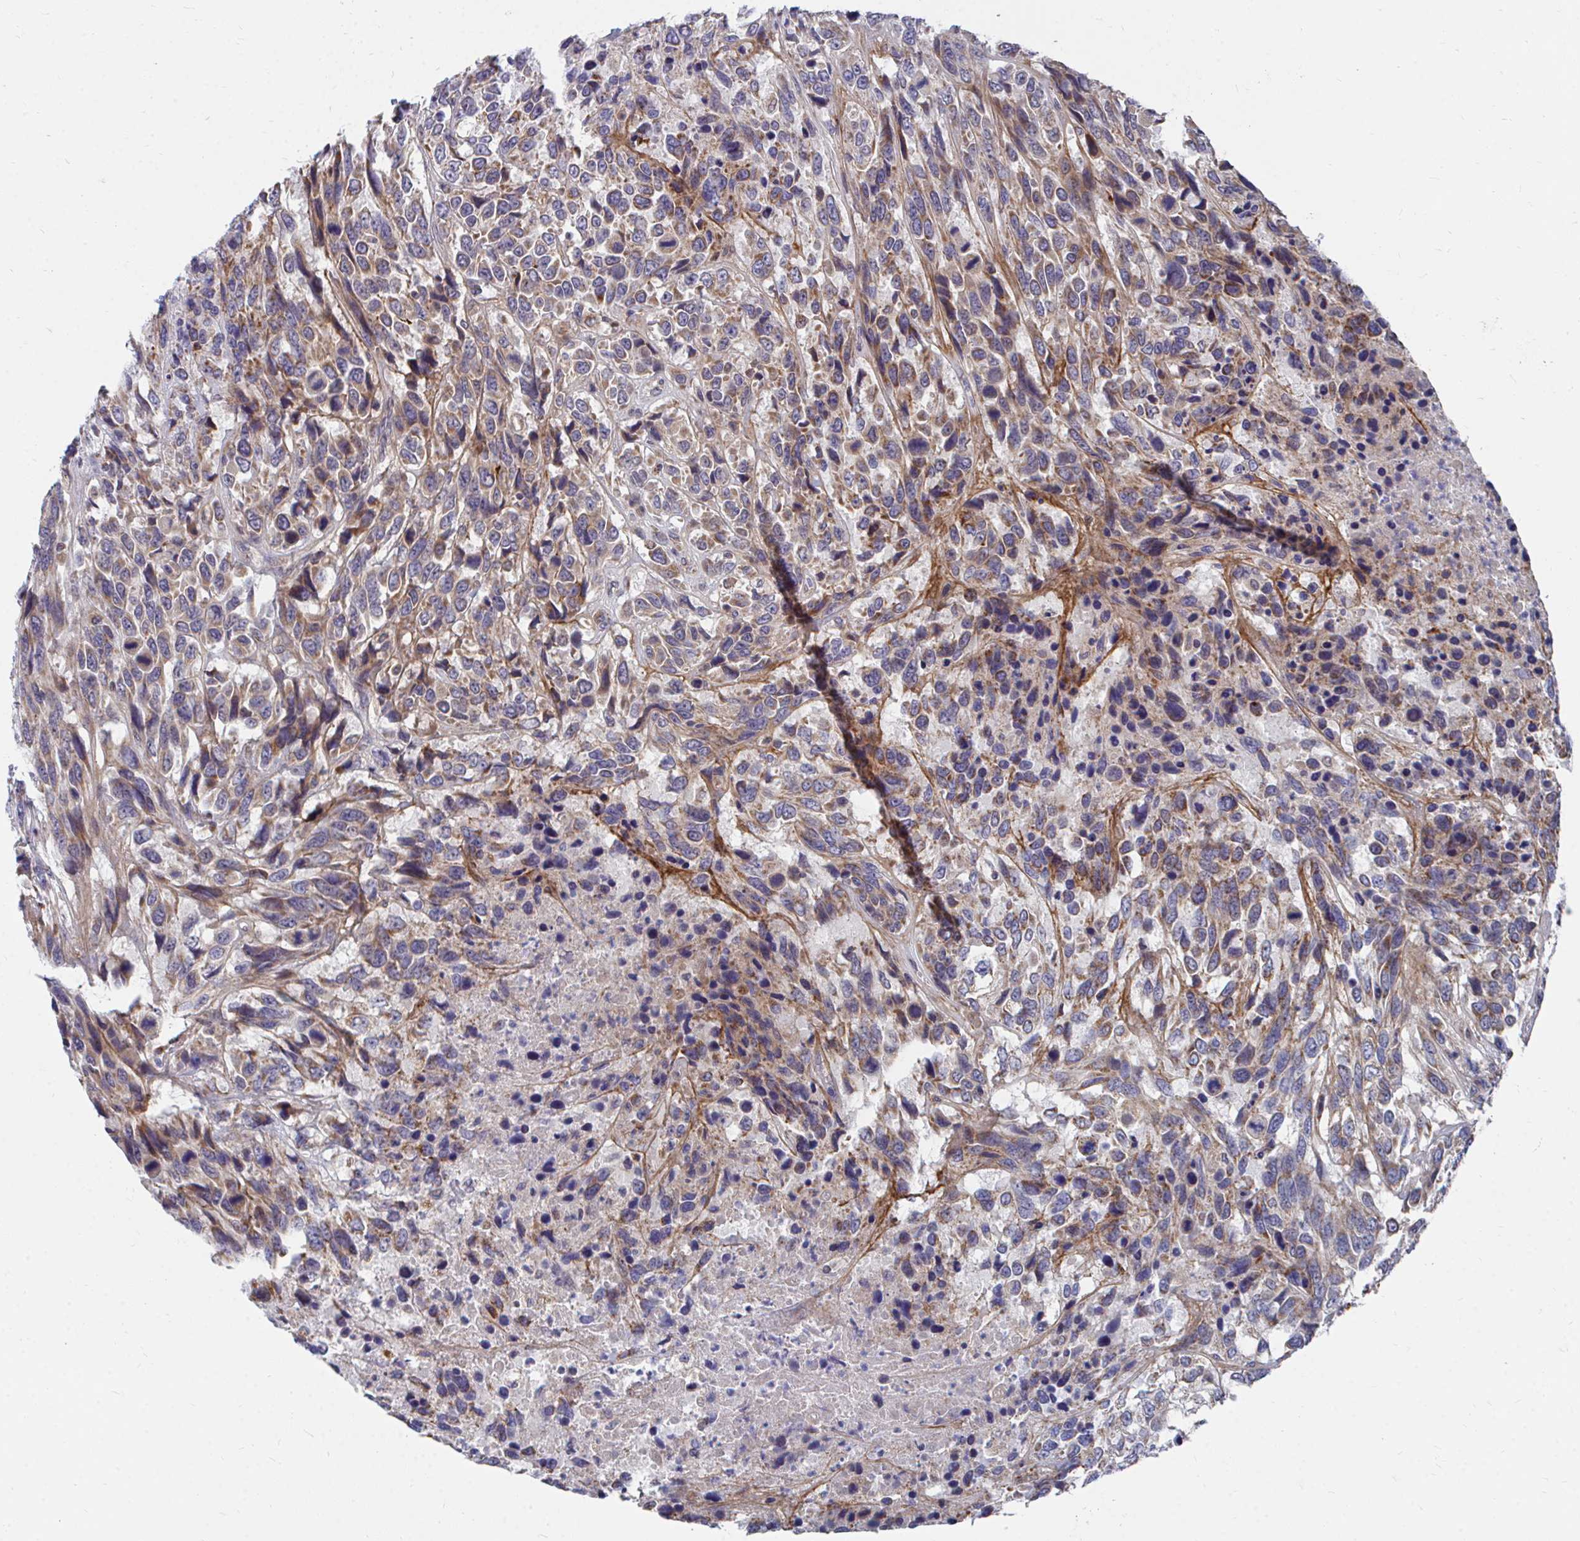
{"staining": {"intensity": "moderate", "quantity": "25%-75%", "location": "cytoplasmic/membranous"}, "tissue": "urothelial cancer", "cell_type": "Tumor cells", "image_type": "cancer", "snomed": [{"axis": "morphology", "description": "Urothelial carcinoma, High grade"}, {"axis": "topography", "description": "Urinary bladder"}], "caption": "A medium amount of moderate cytoplasmic/membranous positivity is present in about 25%-75% of tumor cells in urothelial cancer tissue. (DAB IHC with brightfield microscopy, high magnification).", "gene": "PEX3", "patient": {"sex": "female", "age": 70}}